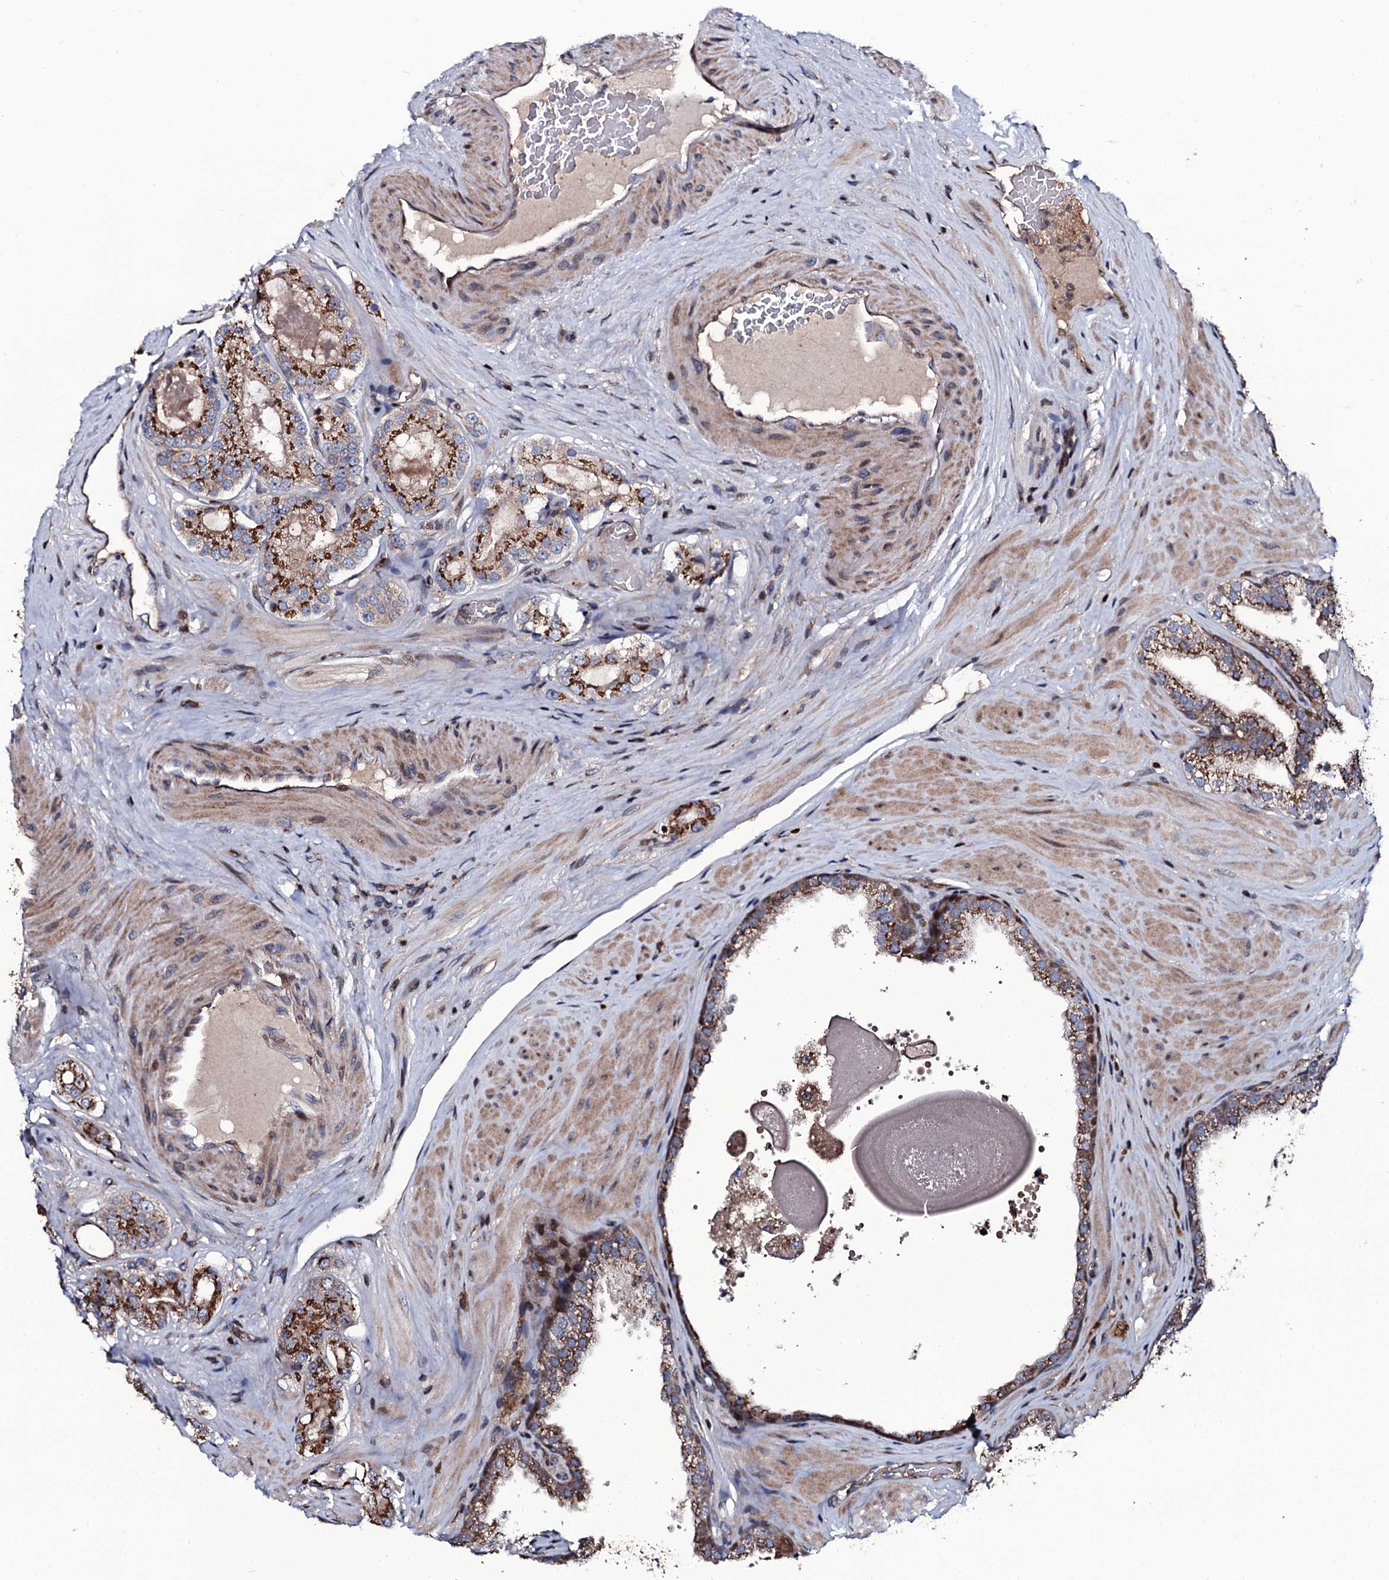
{"staining": {"intensity": "strong", "quantity": ">75%", "location": "cytoplasmic/membranous"}, "tissue": "prostate cancer", "cell_type": "Tumor cells", "image_type": "cancer", "snomed": [{"axis": "morphology", "description": "Adenocarcinoma, High grade"}, {"axis": "topography", "description": "Prostate"}], "caption": "A micrograph of prostate adenocarcinoma (high-grade) stained for a protein exhibits strong cytoplasmic/membranous brown staining in tumor cells.", "gene": "PLET1", "patient": {"sex": "male", "age": 65}}